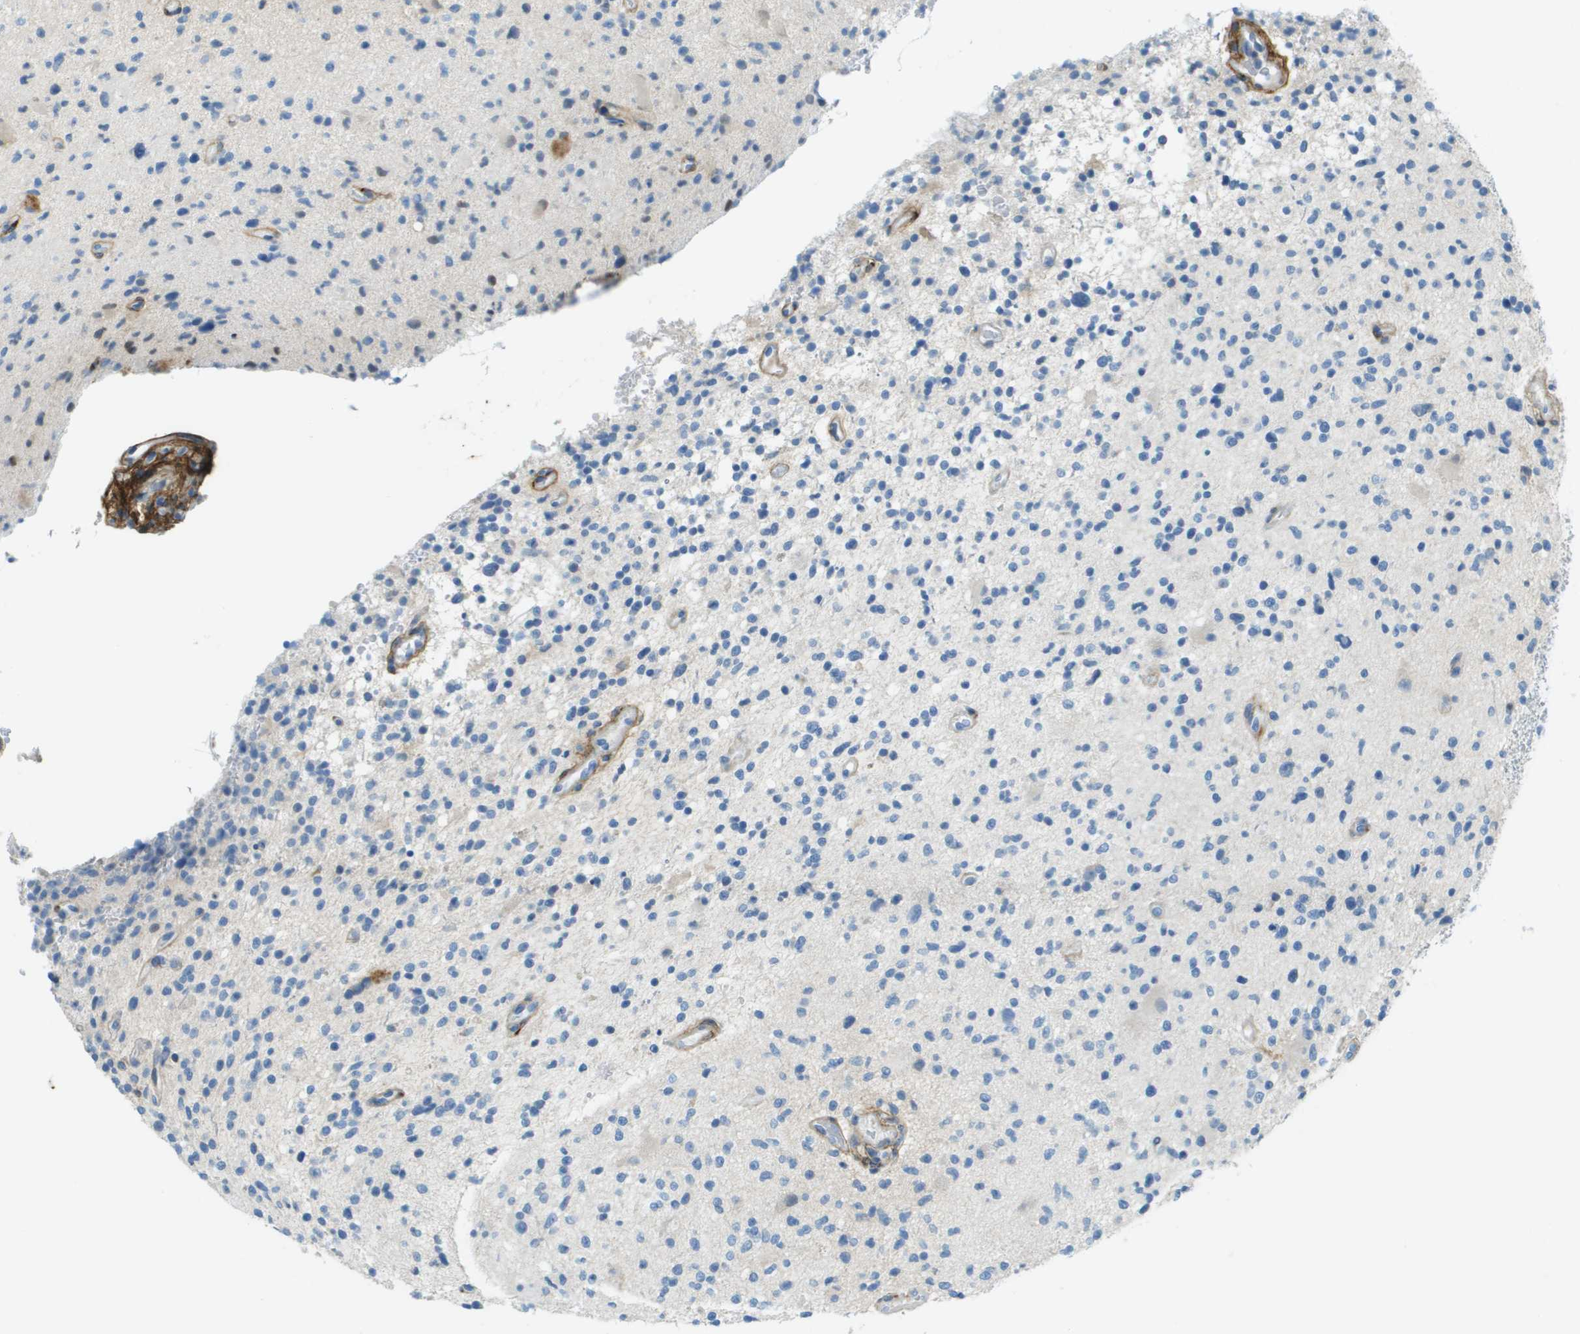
{"staining": {"intensity": "negative", "quantity": "none", "location": "none"}, "tissue": "glioma", "cell_type": "Tumor cells", "image_type": "cancer", "snomed": [{"axis": "morphology", "description": "Glioma, malignant, High grade"}, {"axis": "topography", "description": "Brain"}], "caption": "Tumor cells show no significant expression in malignant high-grade glioma.", "gene": "DCN", "patient": {"sex": "male", "age": 48}}